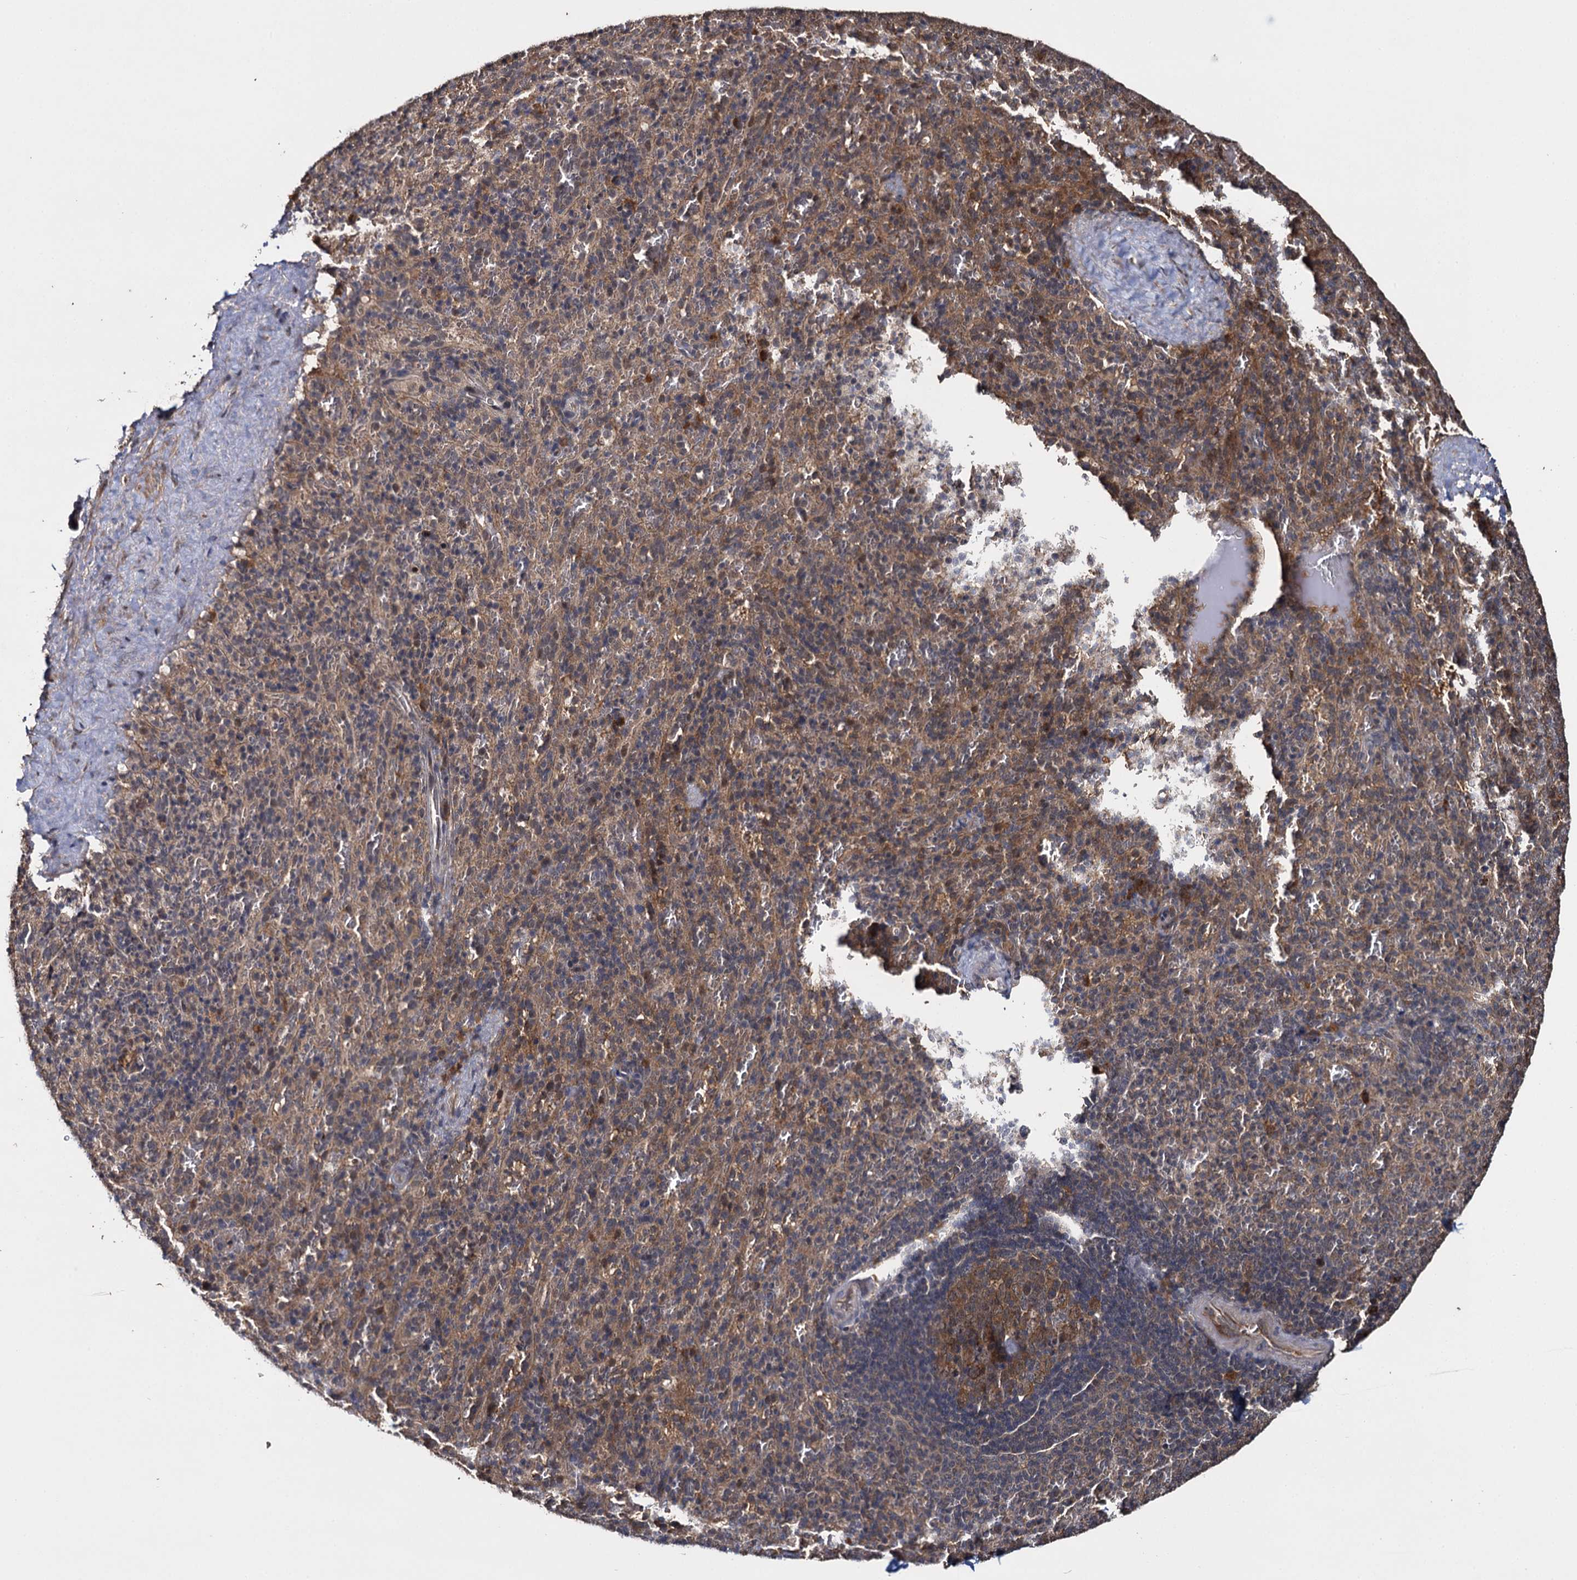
{"staining": {"intensity": "moderate", "quantity": "<25%", "location": "cytoplasmic/membranous"}, "tissue": "spleen", "cell_type": "Cells in red pulp", "image_type": "normal", "snomed": [{"axis": "morphology", "description": "Normal tissue, NOS"}, {"axis": "topography", "description": "Spleen"}], "caption": "This photomicrograph demonstrates unremarkable spleen stained with IHC to label a protein in brown. The cytoplasmic/membranous of cells in red pulp show moderate positivity for the protein. Nuclei are counter-stained blue.", "gene": "SLC46A3", "patient": {"sex": "female", "age": 21}}